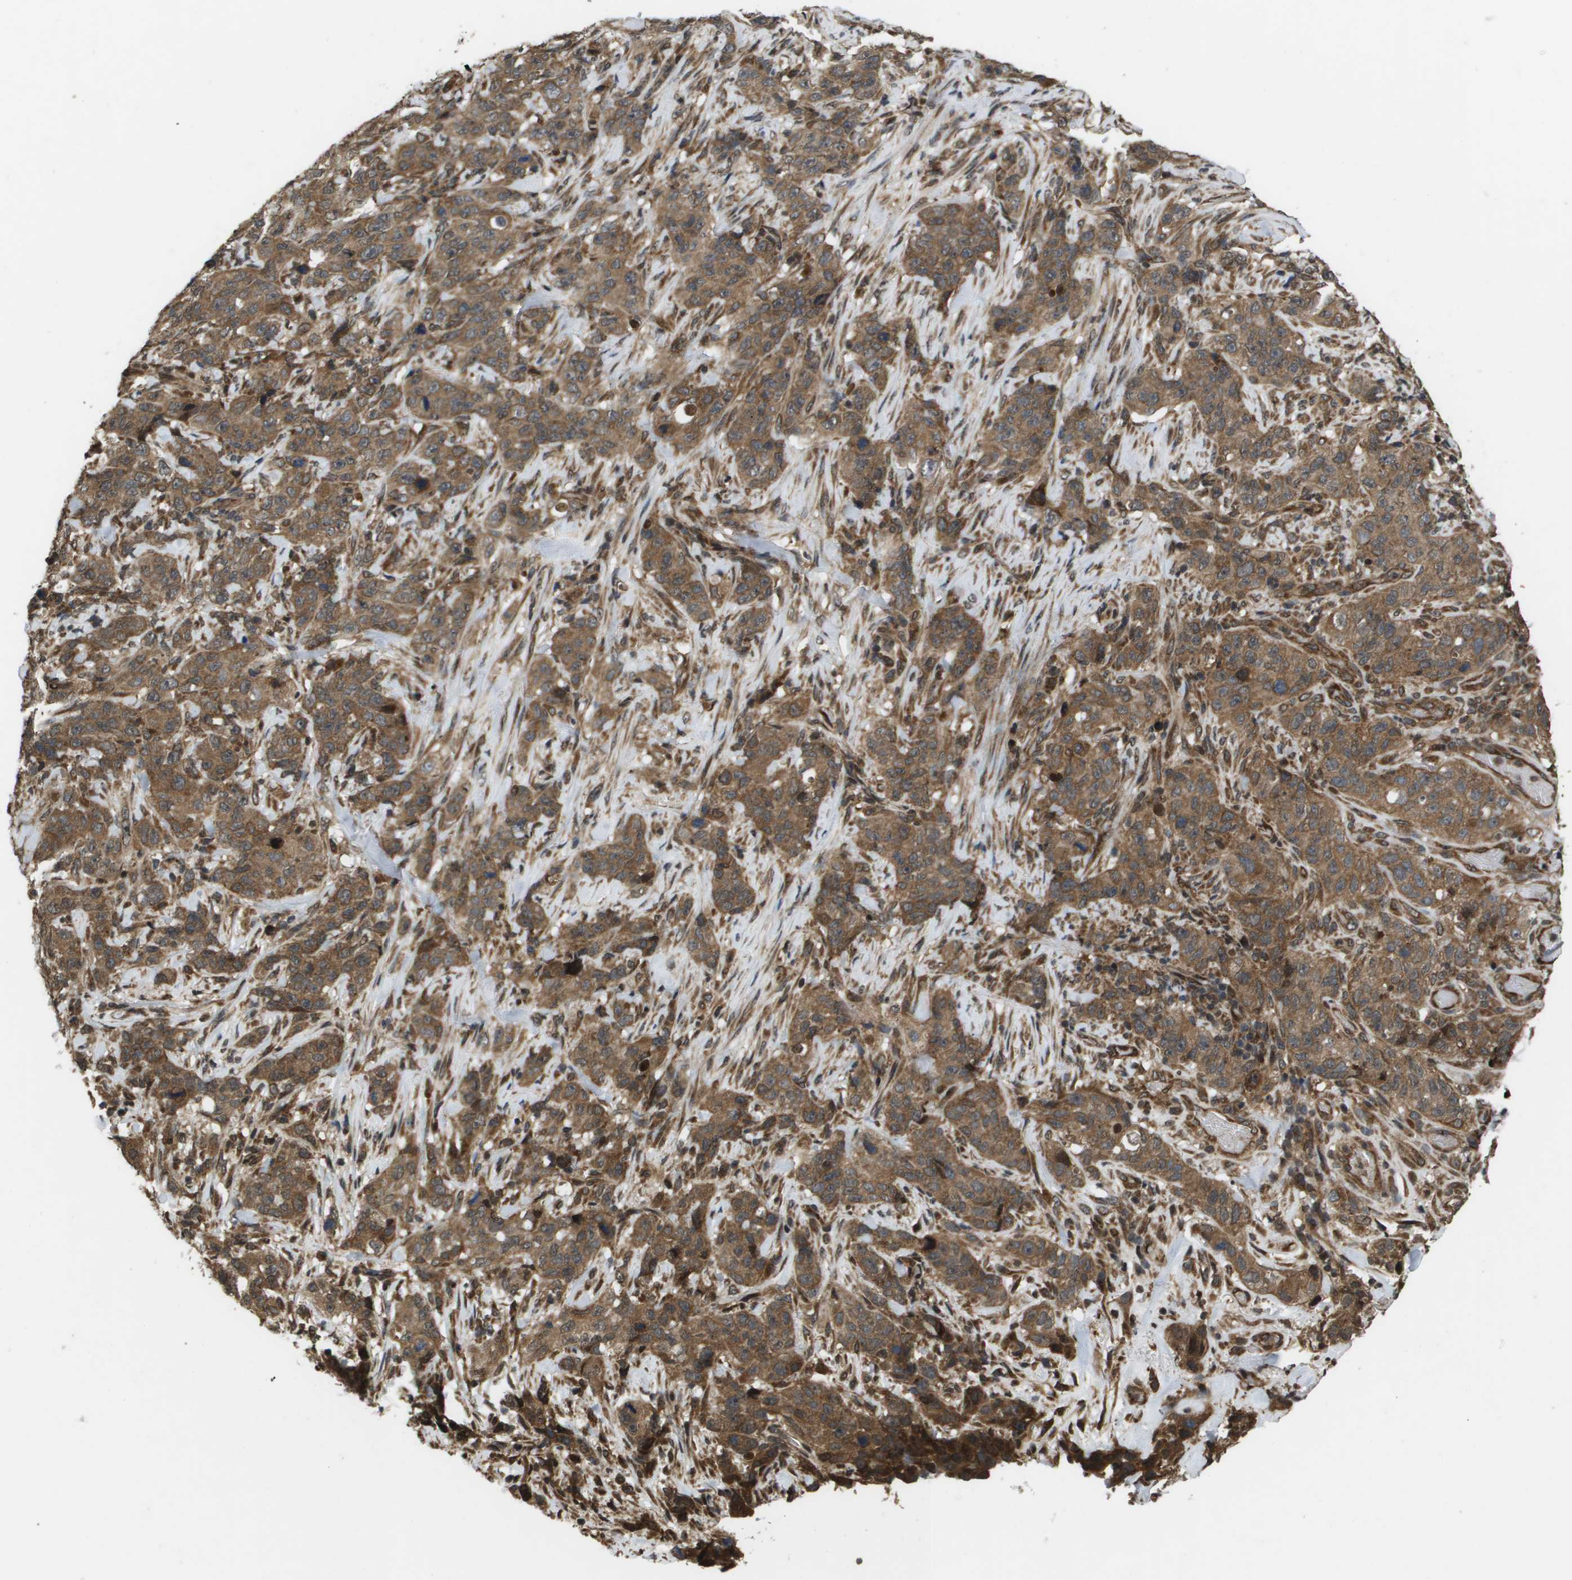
{"staining": {"intensity": "moderate", "quantity": ">75%", "location": "cytoplasmic/membranous"}, "tissue": "stomach cancer", "cell_type": "Tumor cells", "image_type": "cancer", "snomed": [{"axis": "morphology", "description": "Adenocarcinoma, NOS"}, {"axis": "topography", "description": "Stomach"}], "caption": "High-magnification brightfield microscopy of adenocarcinoma (stomach) stained with DAB (brown) and counterstained with hematoxylin (blue). tumor cells exhibit moderate cytoplasmic/membranous expression is seen in approximately>75% of cells. Nuclei are stained in blue.", "gene": "SPTLC1", "patient": {"sex": "male", "age": 48}}